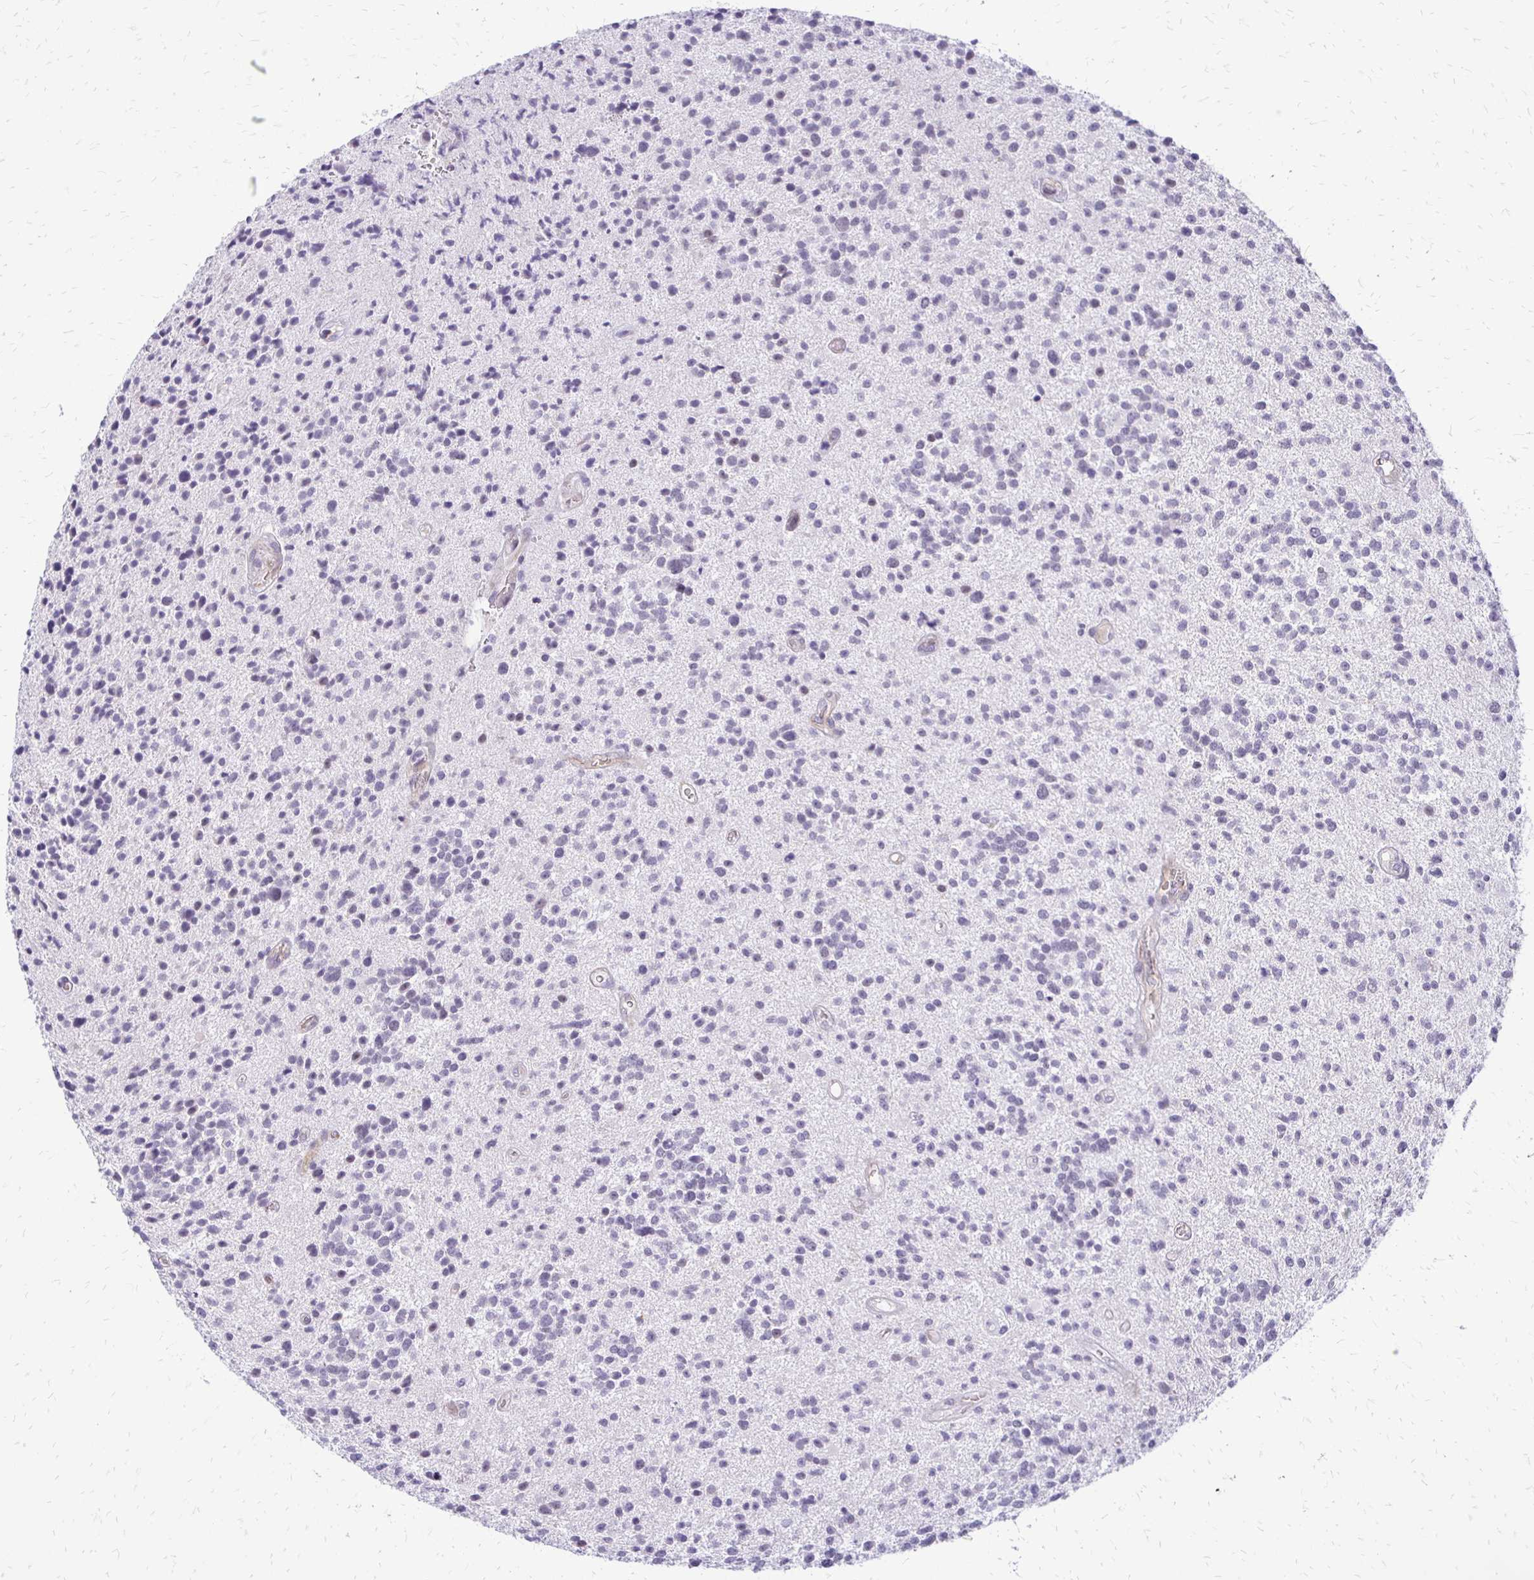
{"staining": {"intensity": "negative", "quantity": "none", "location": "none"}, "tissue": "glioma", "cell_type": "Tumor cells", "image_type": "cancer", "snomed": [{"axis": "morphology", "description": "Glioma, malignant, High grade"}, {"axis": "topography", "description": "Brain"}], "caption": "This is an immunohistochemistry image of glioma. There is no staining in tumor cells.", "gene": "EPYC", "patient": {"sex": "male", "age": 29}}